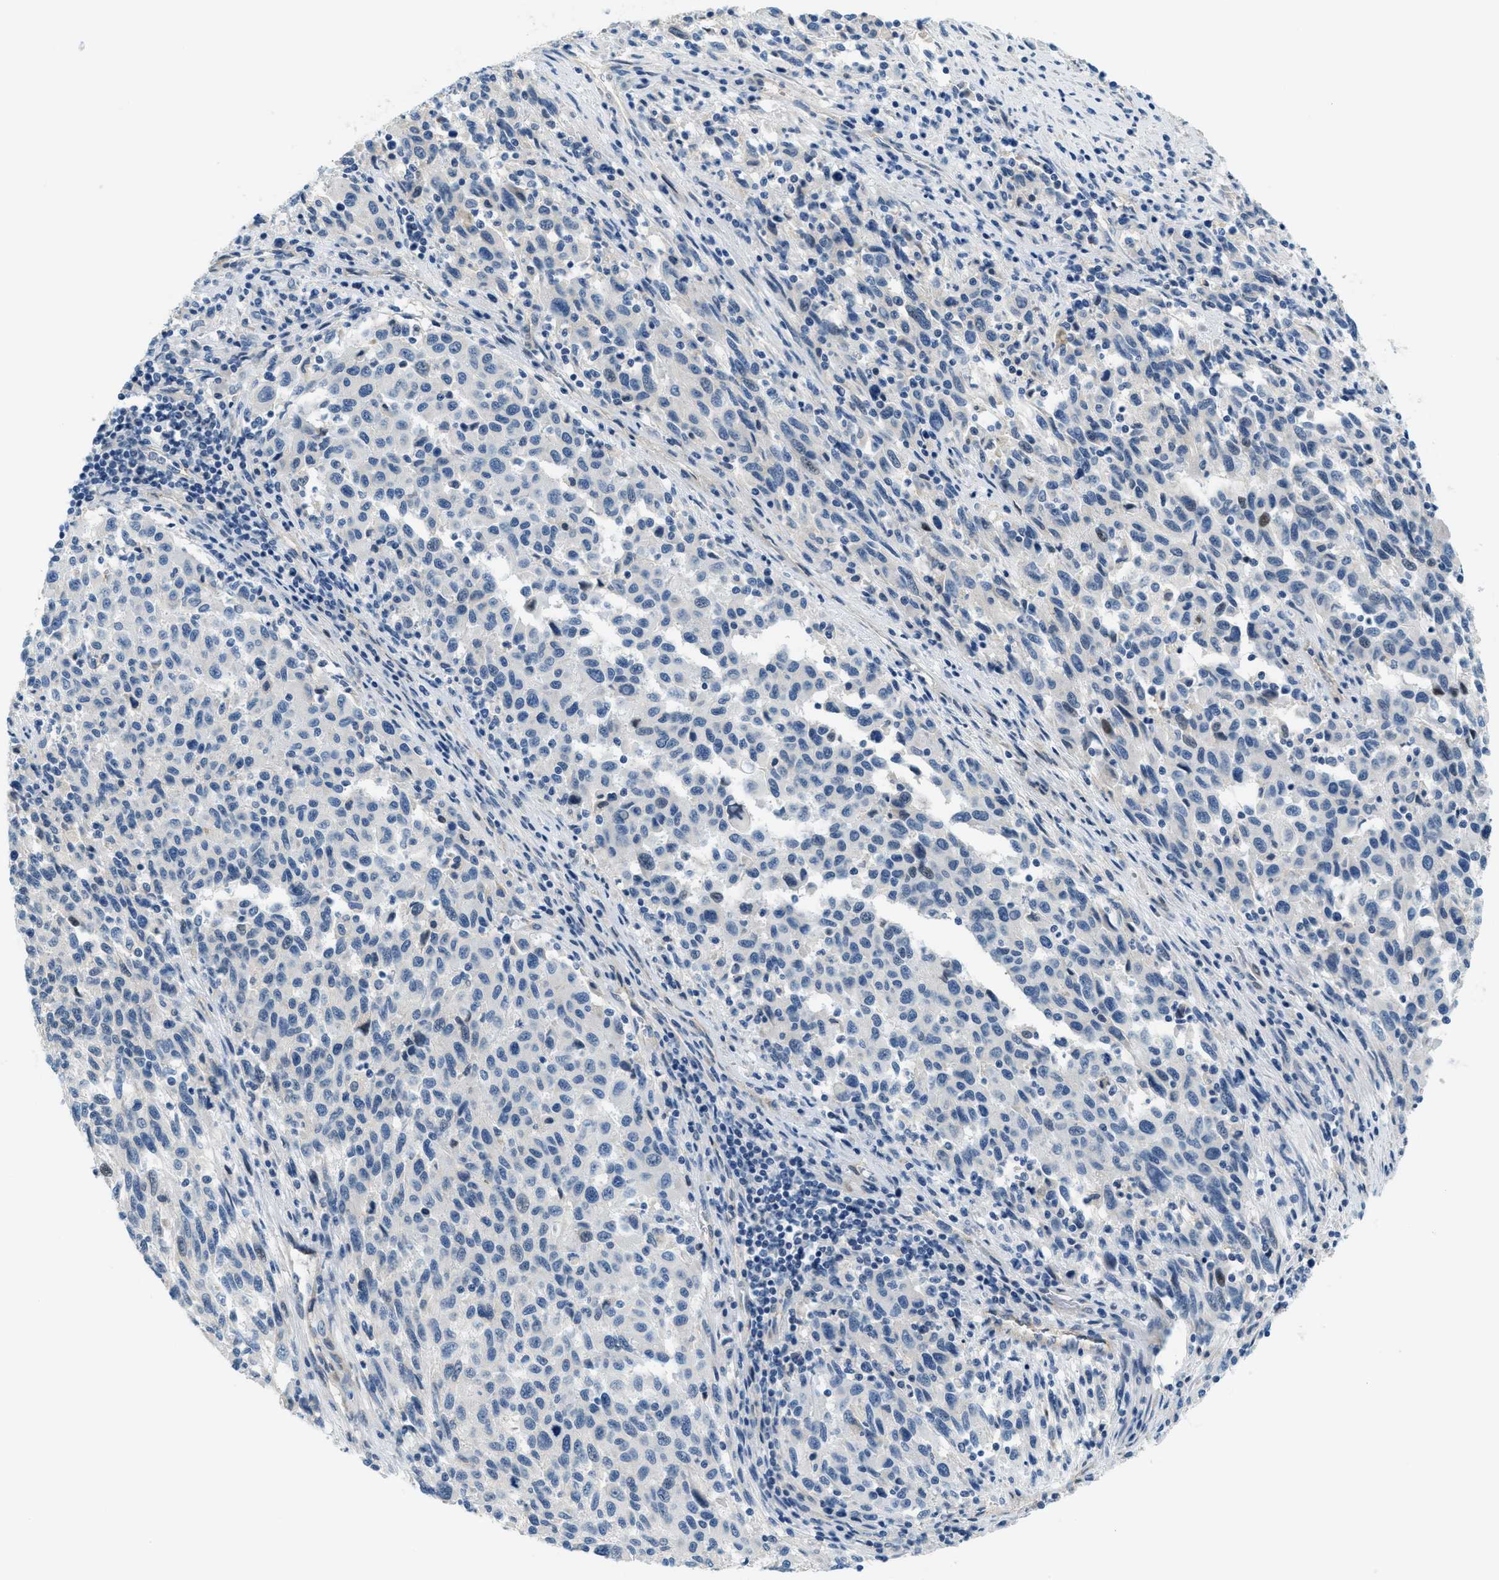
{"staining": {"intensity": "negative", "quantity": "none", "location": "none"}, "tissue": "melanoma", "cell_type": "Tumor cells", "image_type": "cancer", "snomed": [{"axis": "morphology", "description": "Malignant melanoma, Metastatic site"}, {"axis": "topography", "description": "Lymph node"}], "caption": "Malignant melanoma (metastatic site) was stained to show a protein in brown. There is no significant positivity in tumor cells.", "gene": "CYP4X1", "patient": {"sex": "male", "age": 61}}